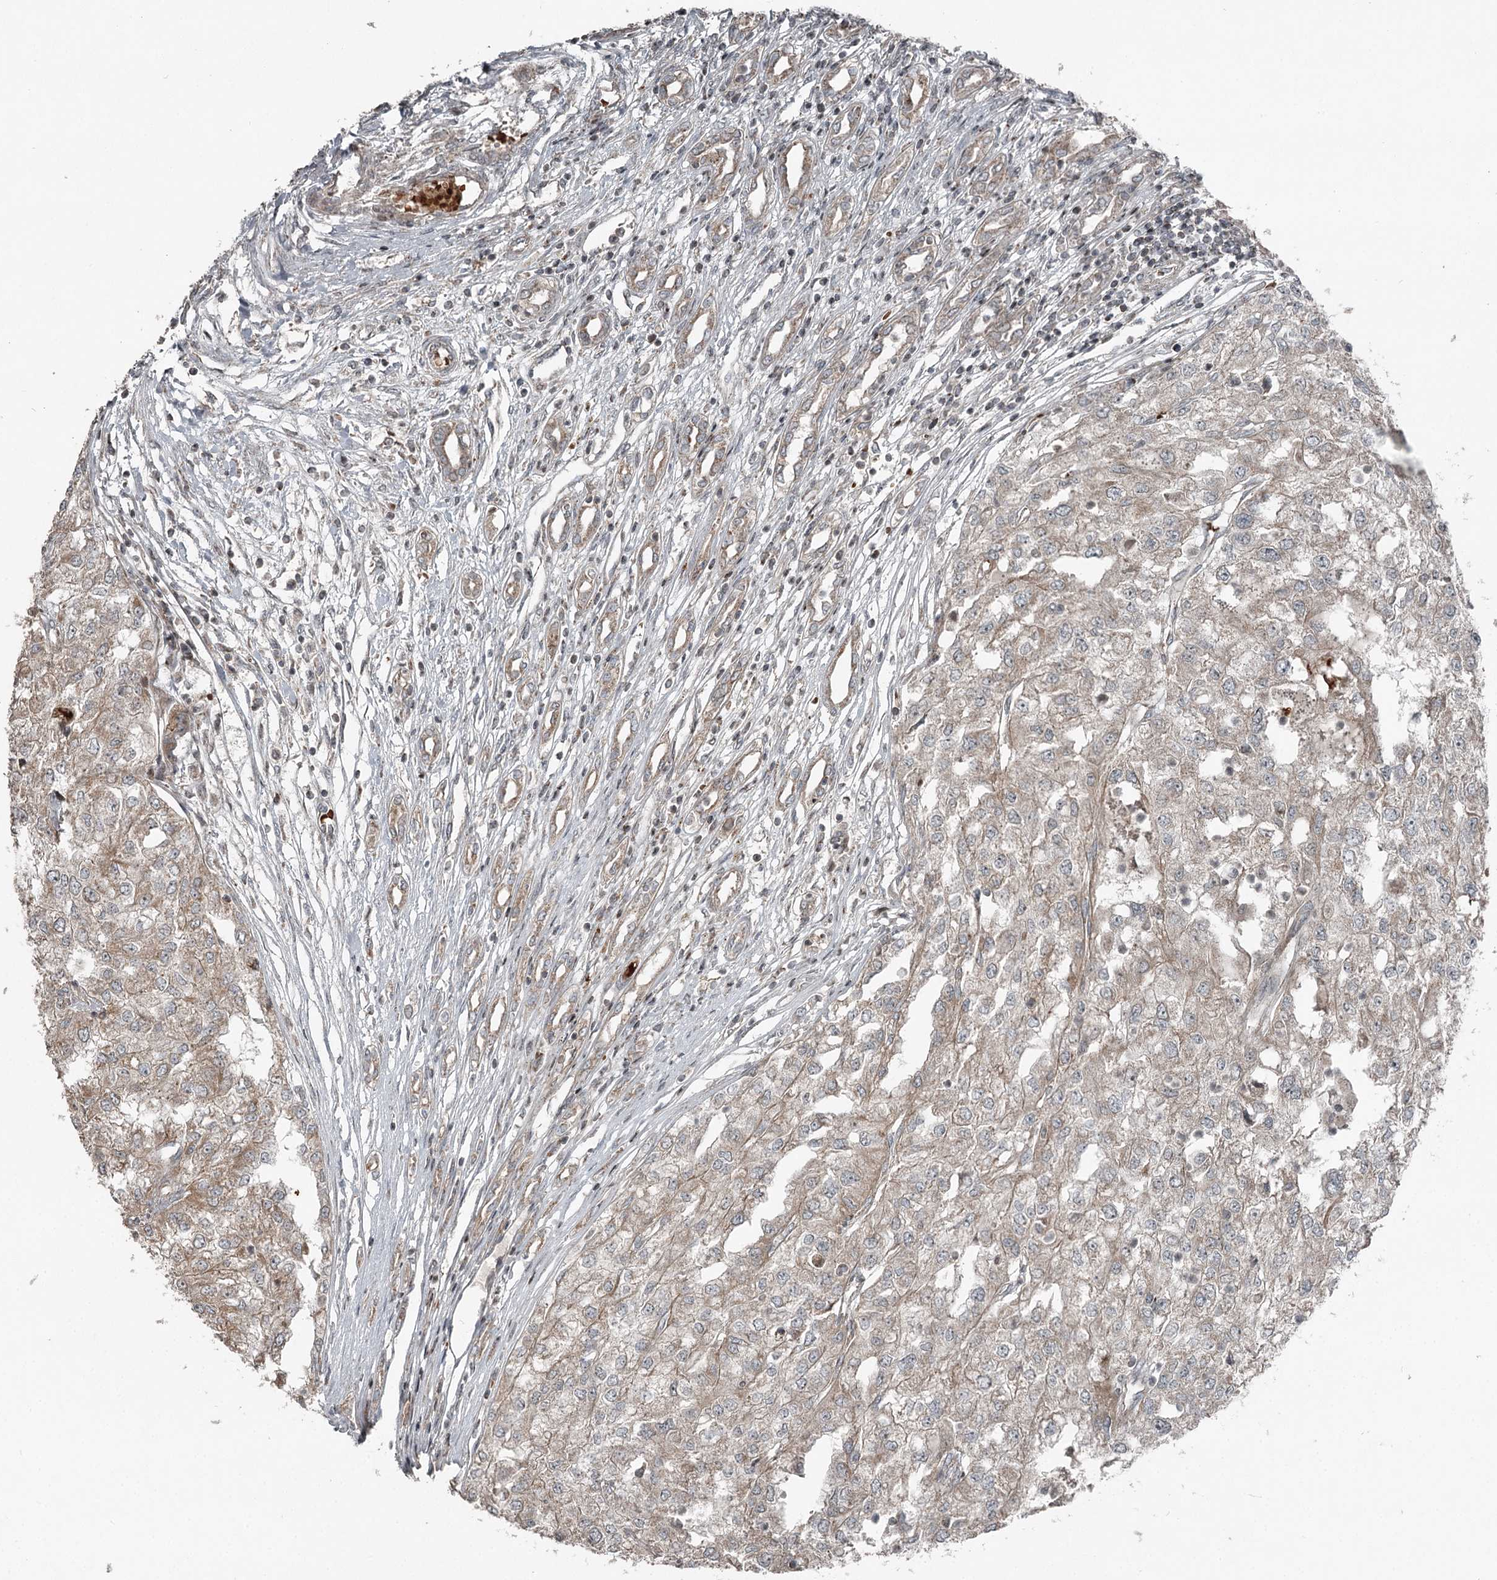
{"staining": {"intensity": "weak", "quantity": "25%-75%", "location": "cytoplasmic/membranous"}, "tissue": "renal cancer", "cell_type": "Tumor cells", "image_type": "cancer", "snomed": [{"axis": "morphology", "description": "Adenocarcinoma, NOS"}, {"axis": "topography", "description": "Kidney"}], "caption": "Protein expression analysis of adenocarcinoma (renal) exhibits weak cytoplasmic/membranous positivity in approximately 25%-75% of tumor cells. (Brightfield microscopy of DAB IHC at high magnification).", "gene": "RASSF8", "patient": {"sex": "female", "age": 54}}